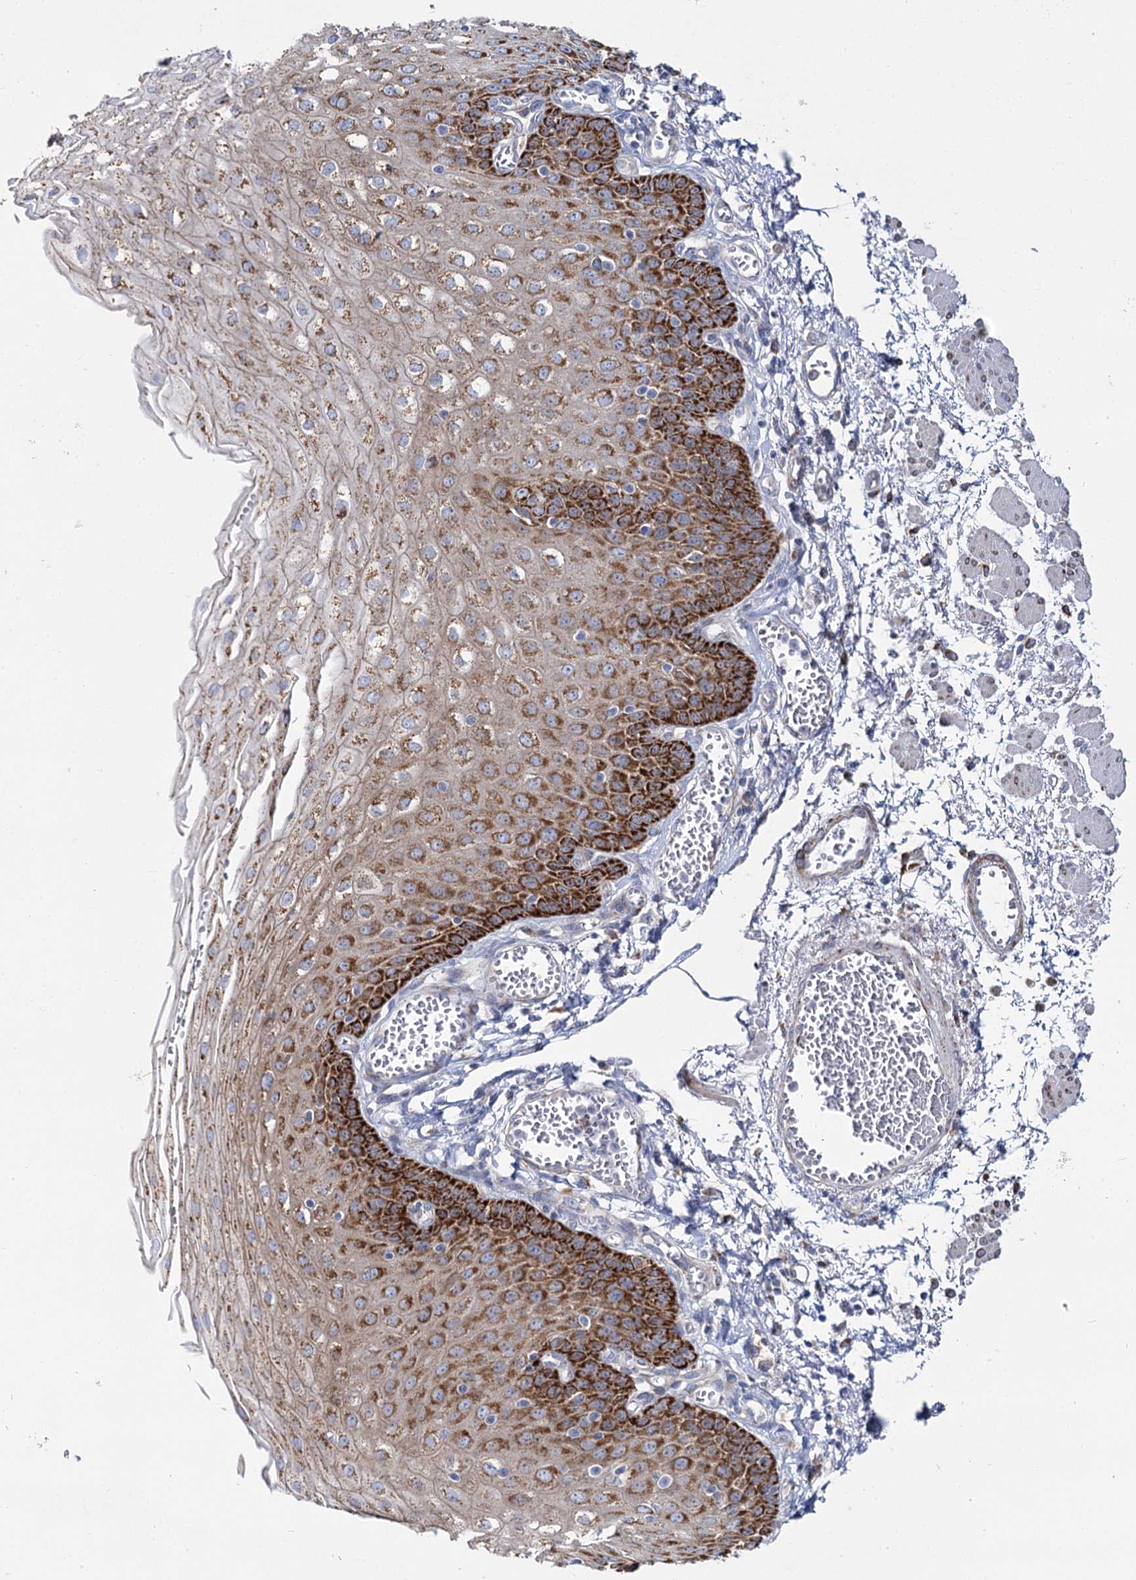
{"staining": {"intensity": "strong", "quantity": ">75%", "location": "cytoplasmic/membranous"}, "tissue": "esophagus", "cell_type": "Squamous epithelial cells", "image_type": "normal", "snomed": [{"axis": "morphology", "description": "Normal tissue, NOS"}, {"axis": "topography", "description": "Esophagus"}], "caption": "Immunohistochemistry (DAB) staining of unremarkable esophagus reveals strong cytoplasmic/membranous protein positivity in about >75% of squamous epithelial cells.", "gene": "THUMPD3", "patient": {"sex": "male", "age": 81}}